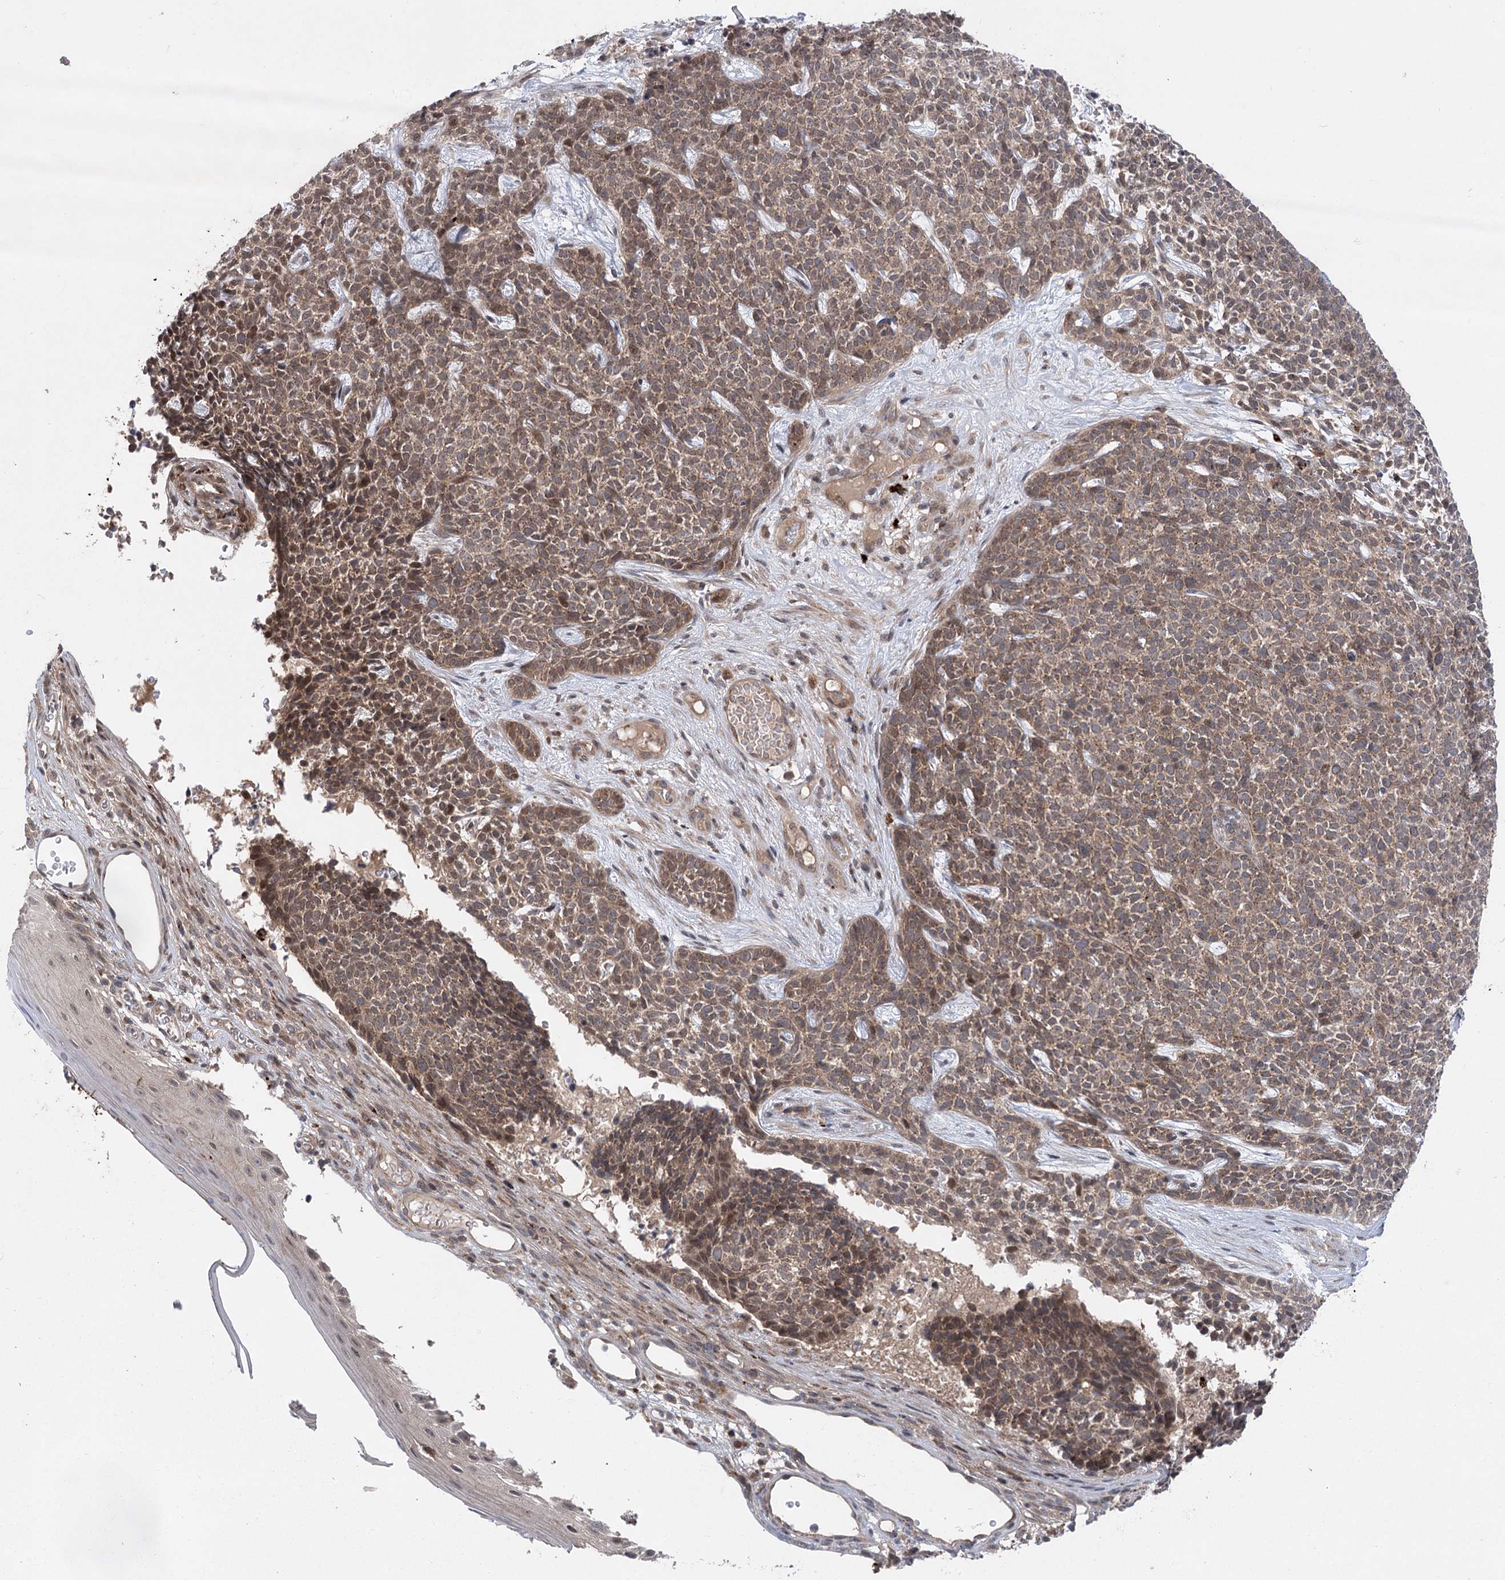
{"staining": {"intensity": "moderate", "quantity": ">75%", "location": "cytoplasmic/membranous"}, "tissue": "skin cancer", "cell_type": "Tumor cells", "image_type": "cancer", "snomed": [{"axis": "morphology", "description": "Basal cell carcinoma"}, {"axis": "topography", "description": "Skin"}], "caption": "Protein expression analysis of skin basal cell carcinoma shows moderate cytoplasmic/membranous staining in about >75% of tumor cells.", "gene": "METTL24", "patient": {"sex": "female", "age": 84}}